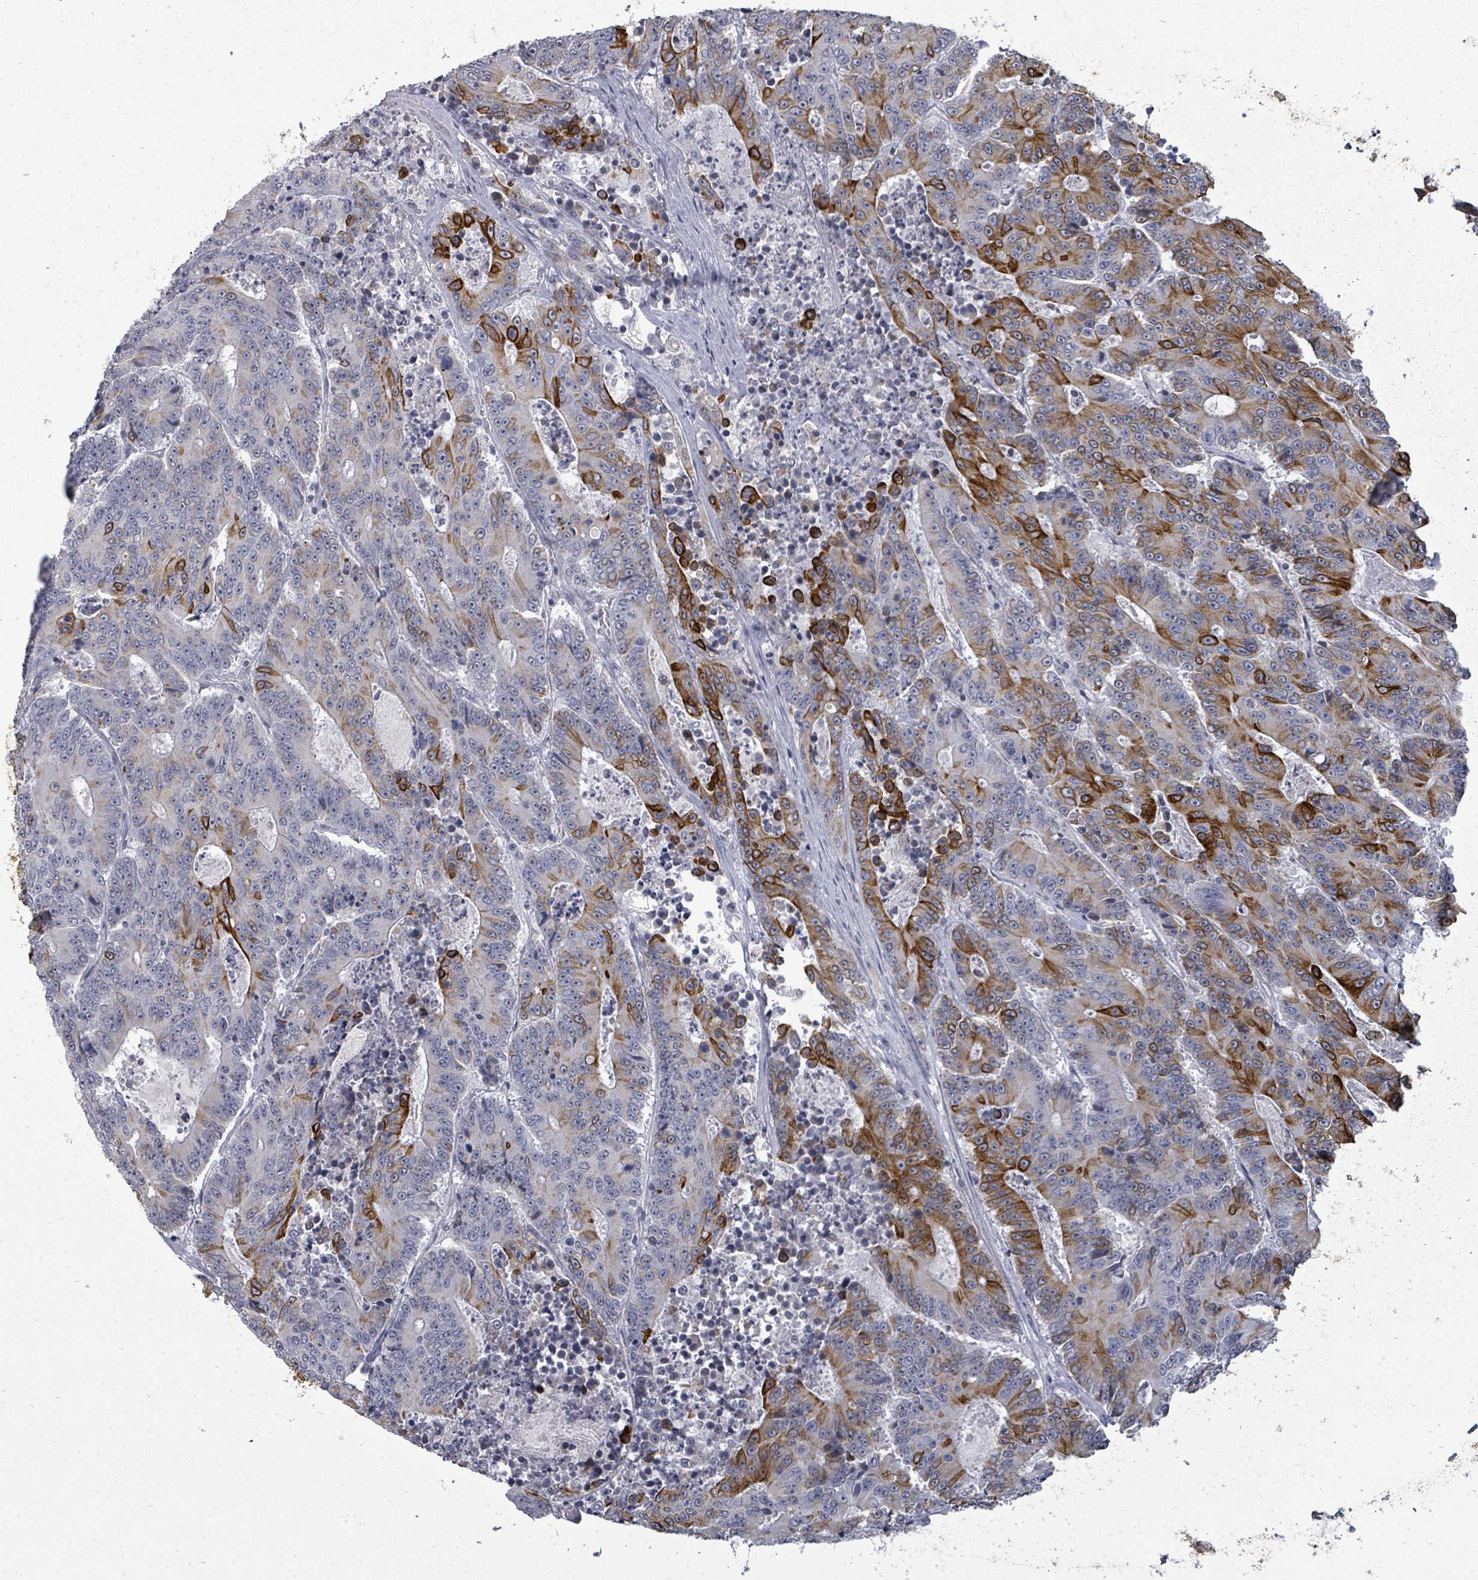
{"staining": {"intensity": "strong", "quantity": "<25%", "location": "cytoplasmic/membranous"}, "tissue": "colorectal cancer", "cell_type": "Tumor cells", "image_type": "cancer", "snomed": [{"axis": "morphology", "description": "Adenocarcinoma, NOS"}, {"axis": "topography", "description": "Colon"}], "caption": "Tumor cells demonstrate medium levels of strong cytoplasmic/membranous expression in approximately <25% of cells in human colorectal cancer. (Stains: DAB (3,3'-diaminobenzidine) in brown, nuclei in blue, Microscopy: brightfield microscopy at high magnification).", "gene": "PTPN20", "patient": {"sex": "male", "age": 83}}